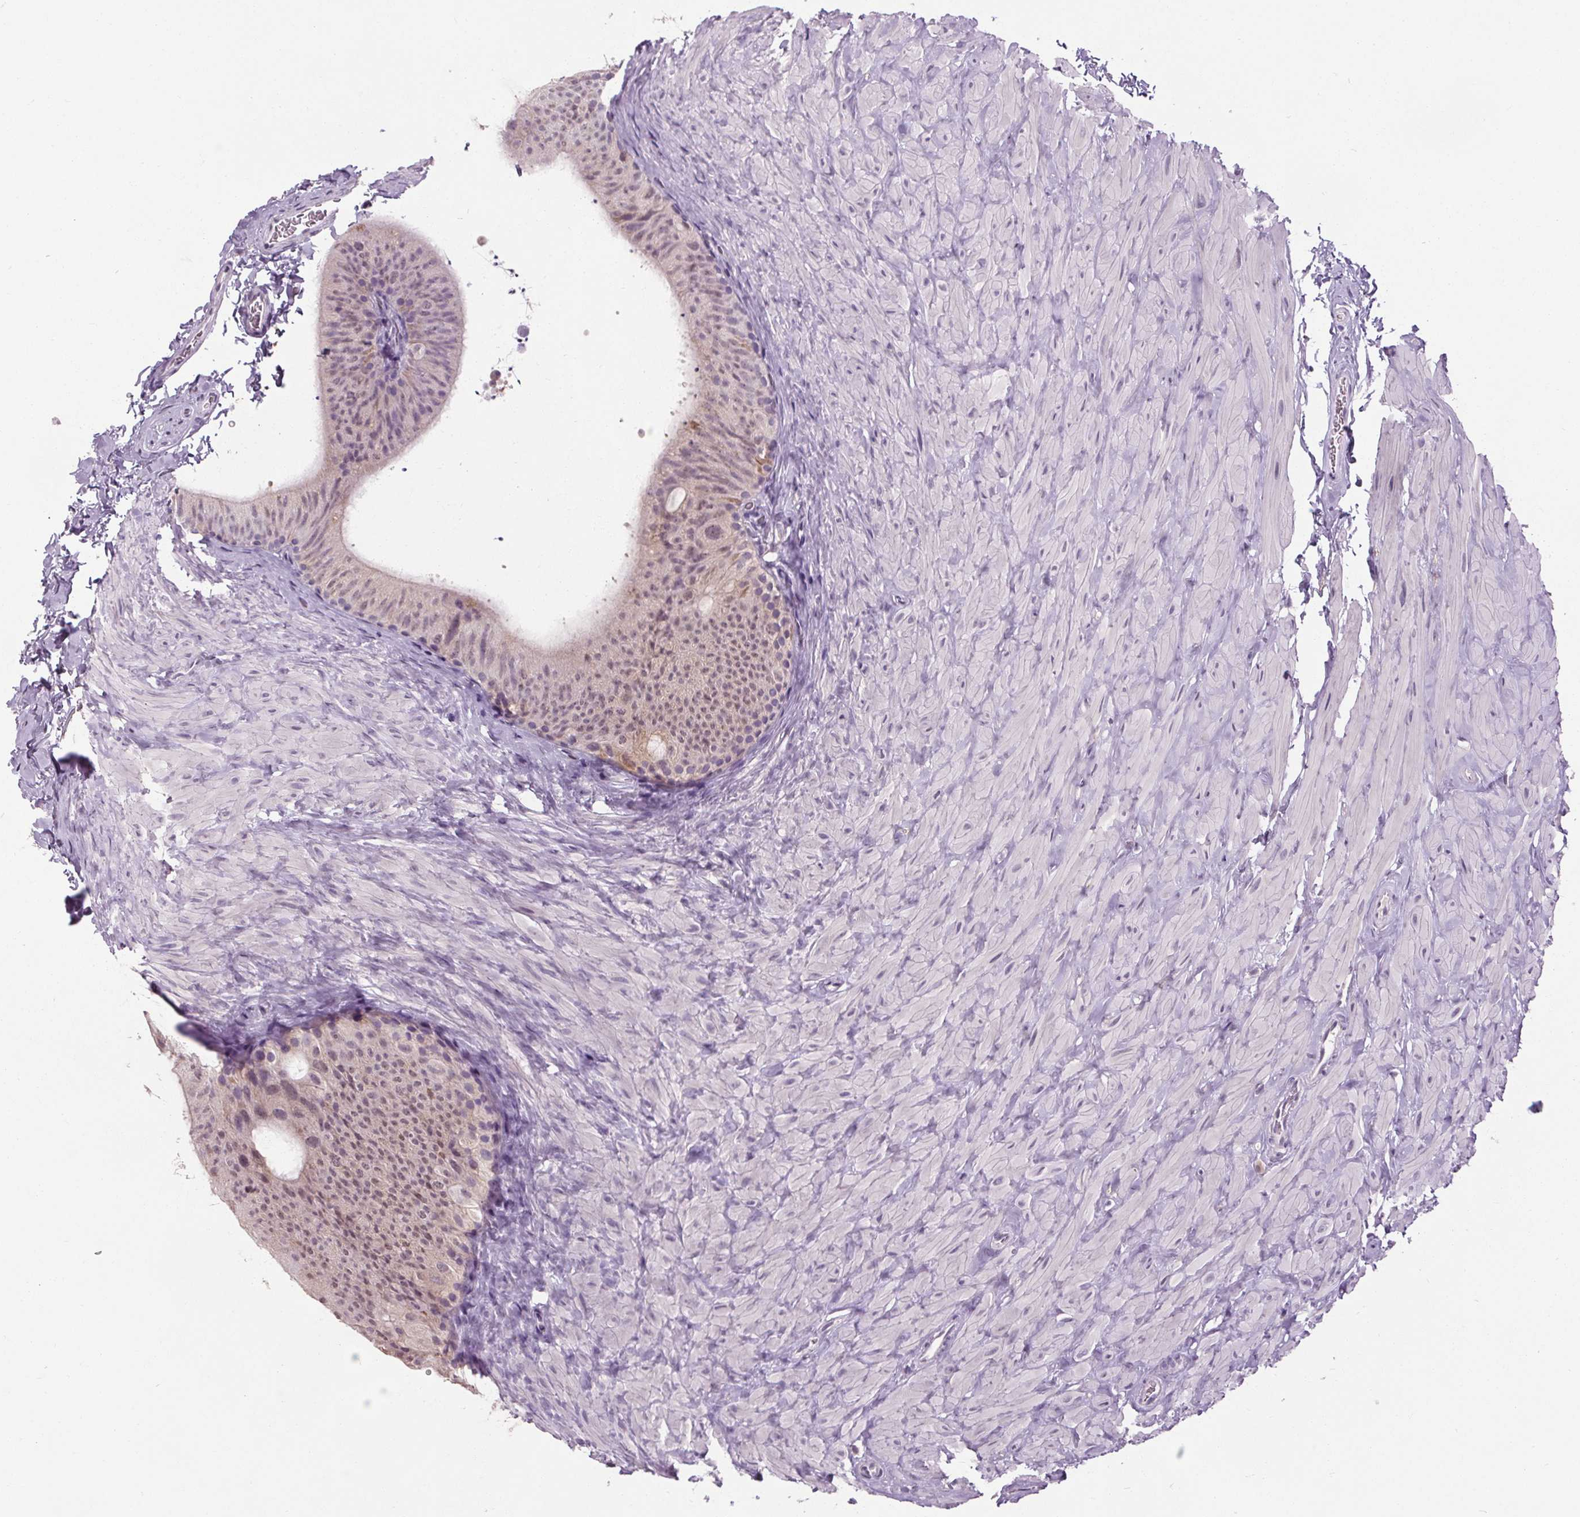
{"staining": {"intensity": "negative", "quantity": "none", "location": "none"}, "tissue": "epididymis", "cell_type": "Glandular cells", "image_type": "normal", "snomed": [{"axis": "morphology", "description": "Normal tissue, NOS"}, {"axis": "topography", "description": "Epididymis, spermatic cord, NOS"}, {"axis": "topography", "description": "Epididymis"}], "caption": "IHC photomicrograph of normal epididymis: epididymis stained with DAB (3,3'-diaminobenzidine) shows no significant protein expression in glandular cells.", "gene": "SLC2A9", "patient": {"sex": "male", "age": 31}}